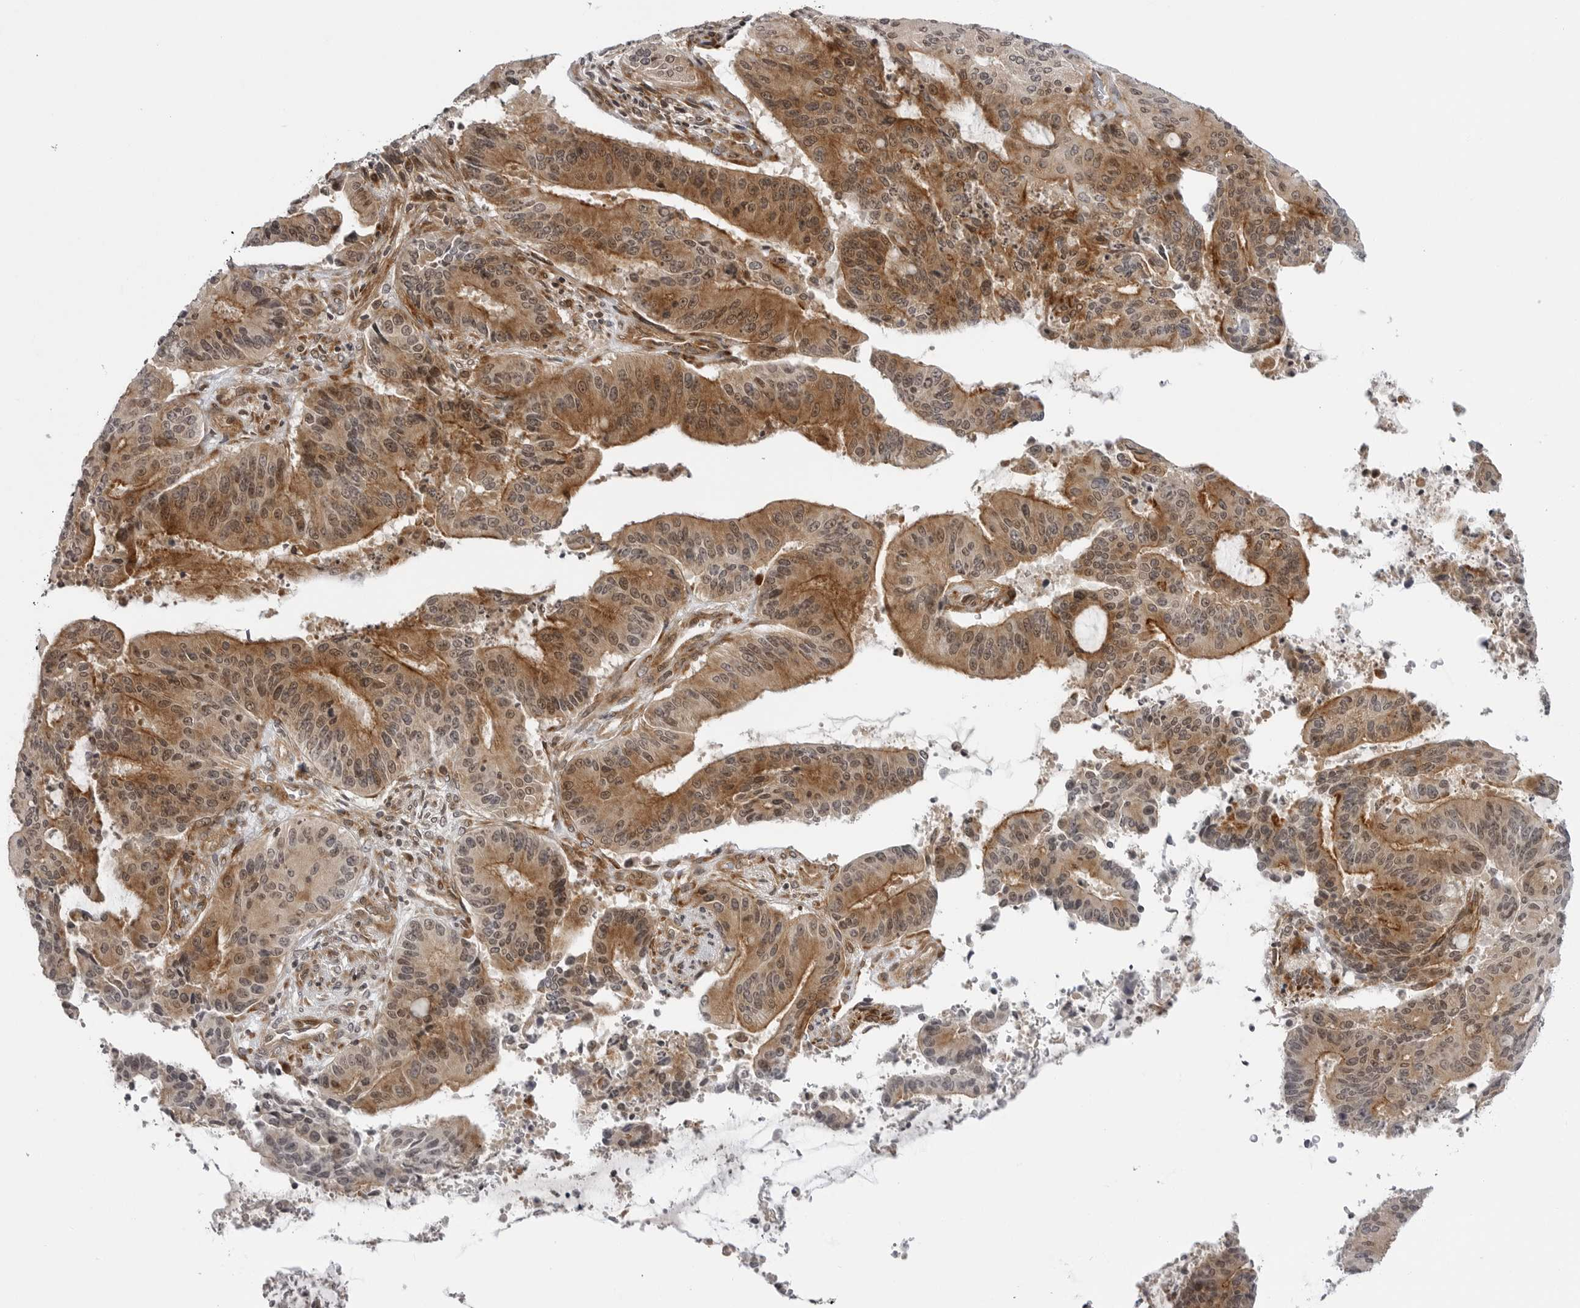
{"staining": {"intensity": "moderate", "quantity": ">75%", "location": "cytoplasmic/membranous"}, "tissue": "liver cancer", "cell_type": "Tumor cells", "image_type": "cancer", "snomed": [{"axis": "morphology", "description": "Normal tissue, NOS"}, {"axis": "morphology", "description": "Cholangiocarcinoma"}, {"axis": "topography", "description": "Liver"}, {"axis": "topography", "description": "Peripheral nerve tissue"}], "caption": "High-magnification brightfield microscopy of liver cholangiocarcinoma stained with DAB (3,3'-diaminobenzidine) (brown) and counterstained with hematoxylin (blue). tumor cells exhibit moderate cytoplasmic/membranous staining is seen in about>75% of cells. The staining was performed using DAB (3,3'-diaminobenzidine), with brown indicating positive protein expression. Nuclei are stained blue with hematoxylin.", "gene": "ADAMTS5", "patient": {"sex": "female", "age": 73}}